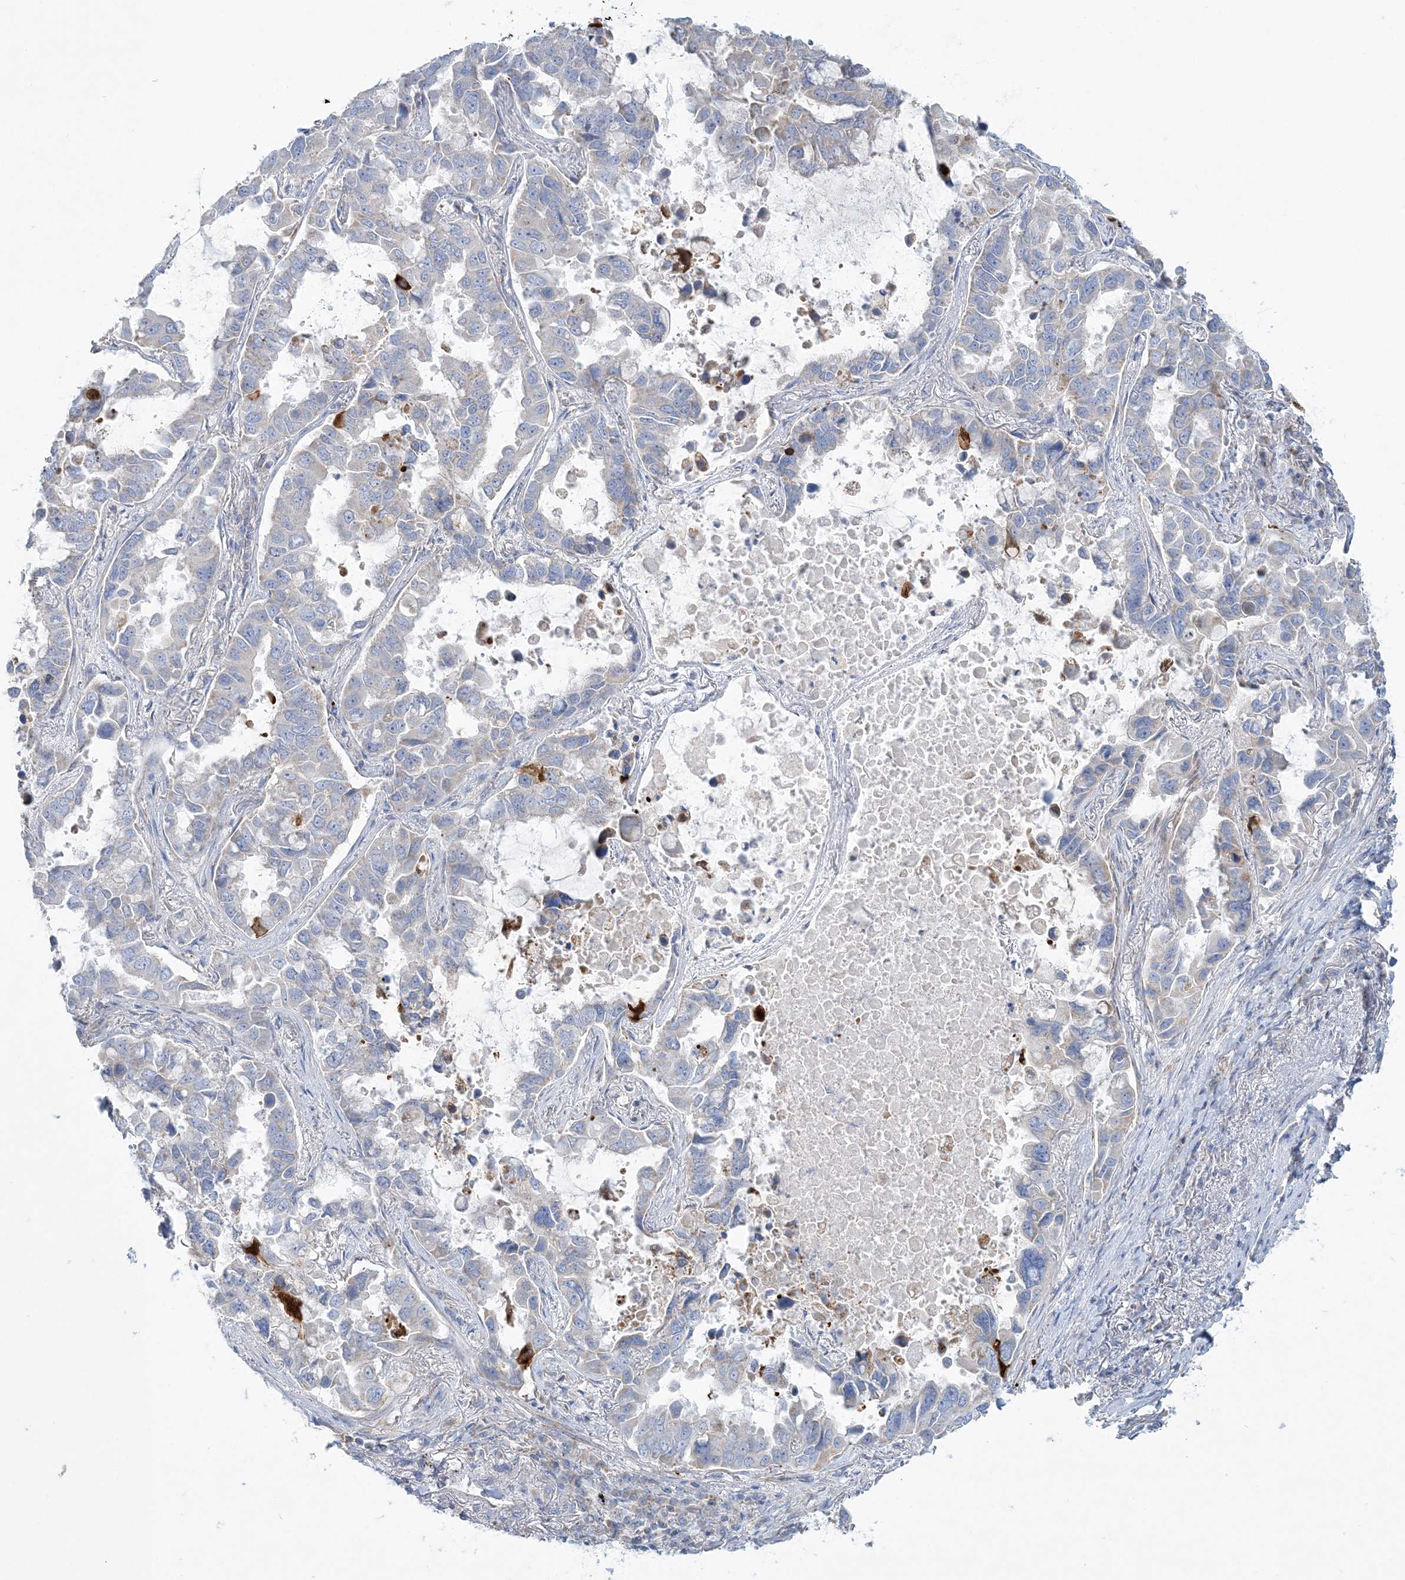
{"staining": {"intensity": "negative", "quantity": "none", "location": "none"}, "tissue": "lung cancer", "cell_type": "Tumor cells", "image_type": "cancer", "snomed": [{"axis": "morphology", "description": "Adenocarcinoma, NOS"}, {"axis": "topography", "description": "Lung"}], "caption": "There is no significant expression in tumor cells of adenocarcinoma (lung).", "gene": "TBC1D14", "patient": {"sex": "male", "age": 64}}